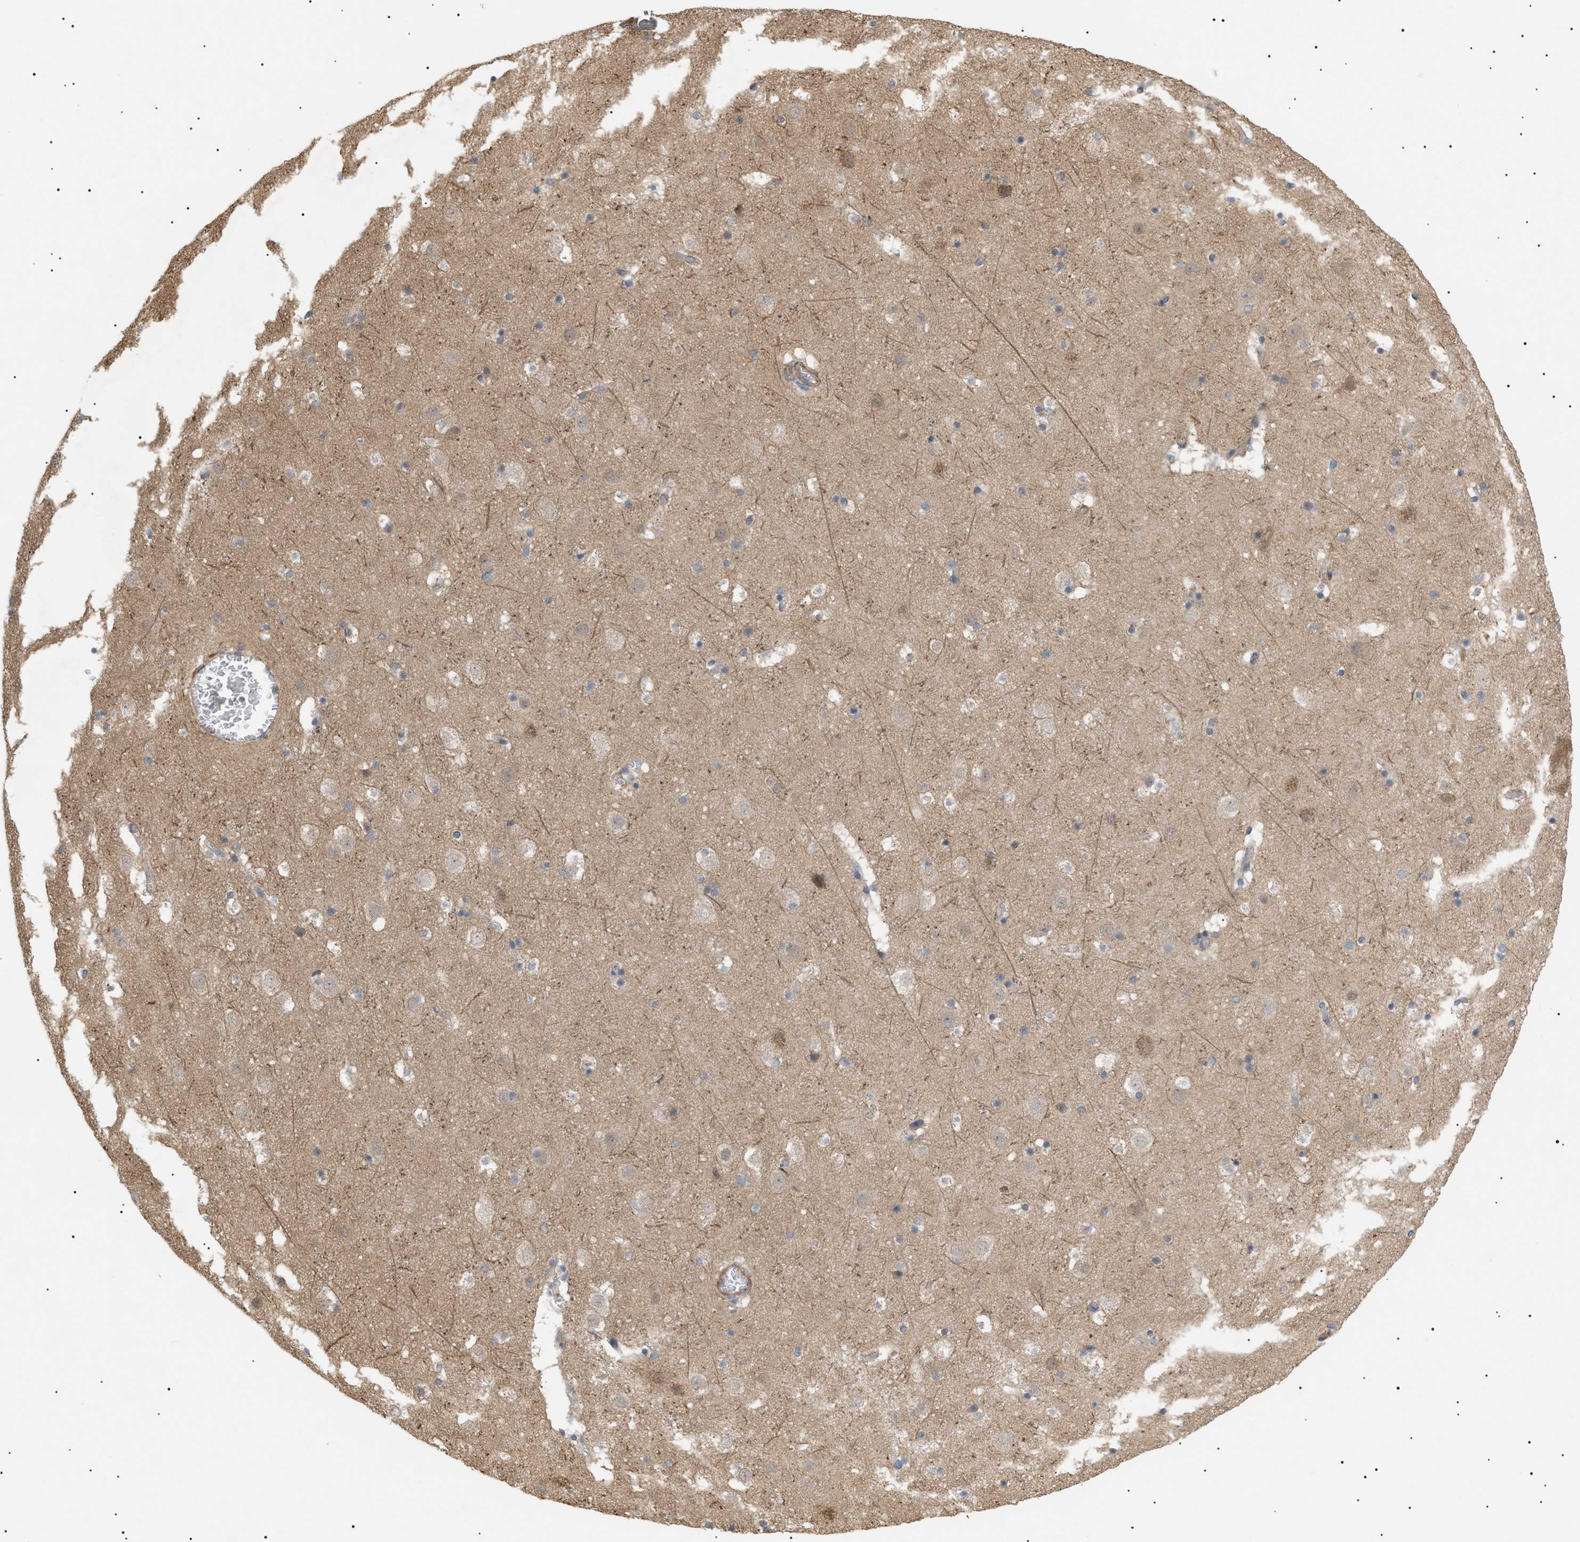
{"staining": {"intensity": "negative", "quantity": "none", "location": "none"}, "tissue": "cerebral cortex", "cell_type": "Endothelial cells", "image_type": "normal", "snomed": [{"axis": "morphology", "description": "Normal tissue, NOS"}, {"axis": "topography", "description": "Cerebral cortex"}], "caption": "DAB immunohistochemical staining of normal human cerebral cortex demonstrates no significant expression in endothelial cells.", "gene": "IRS2", "patient": {"sex": "male", "age": 45}}